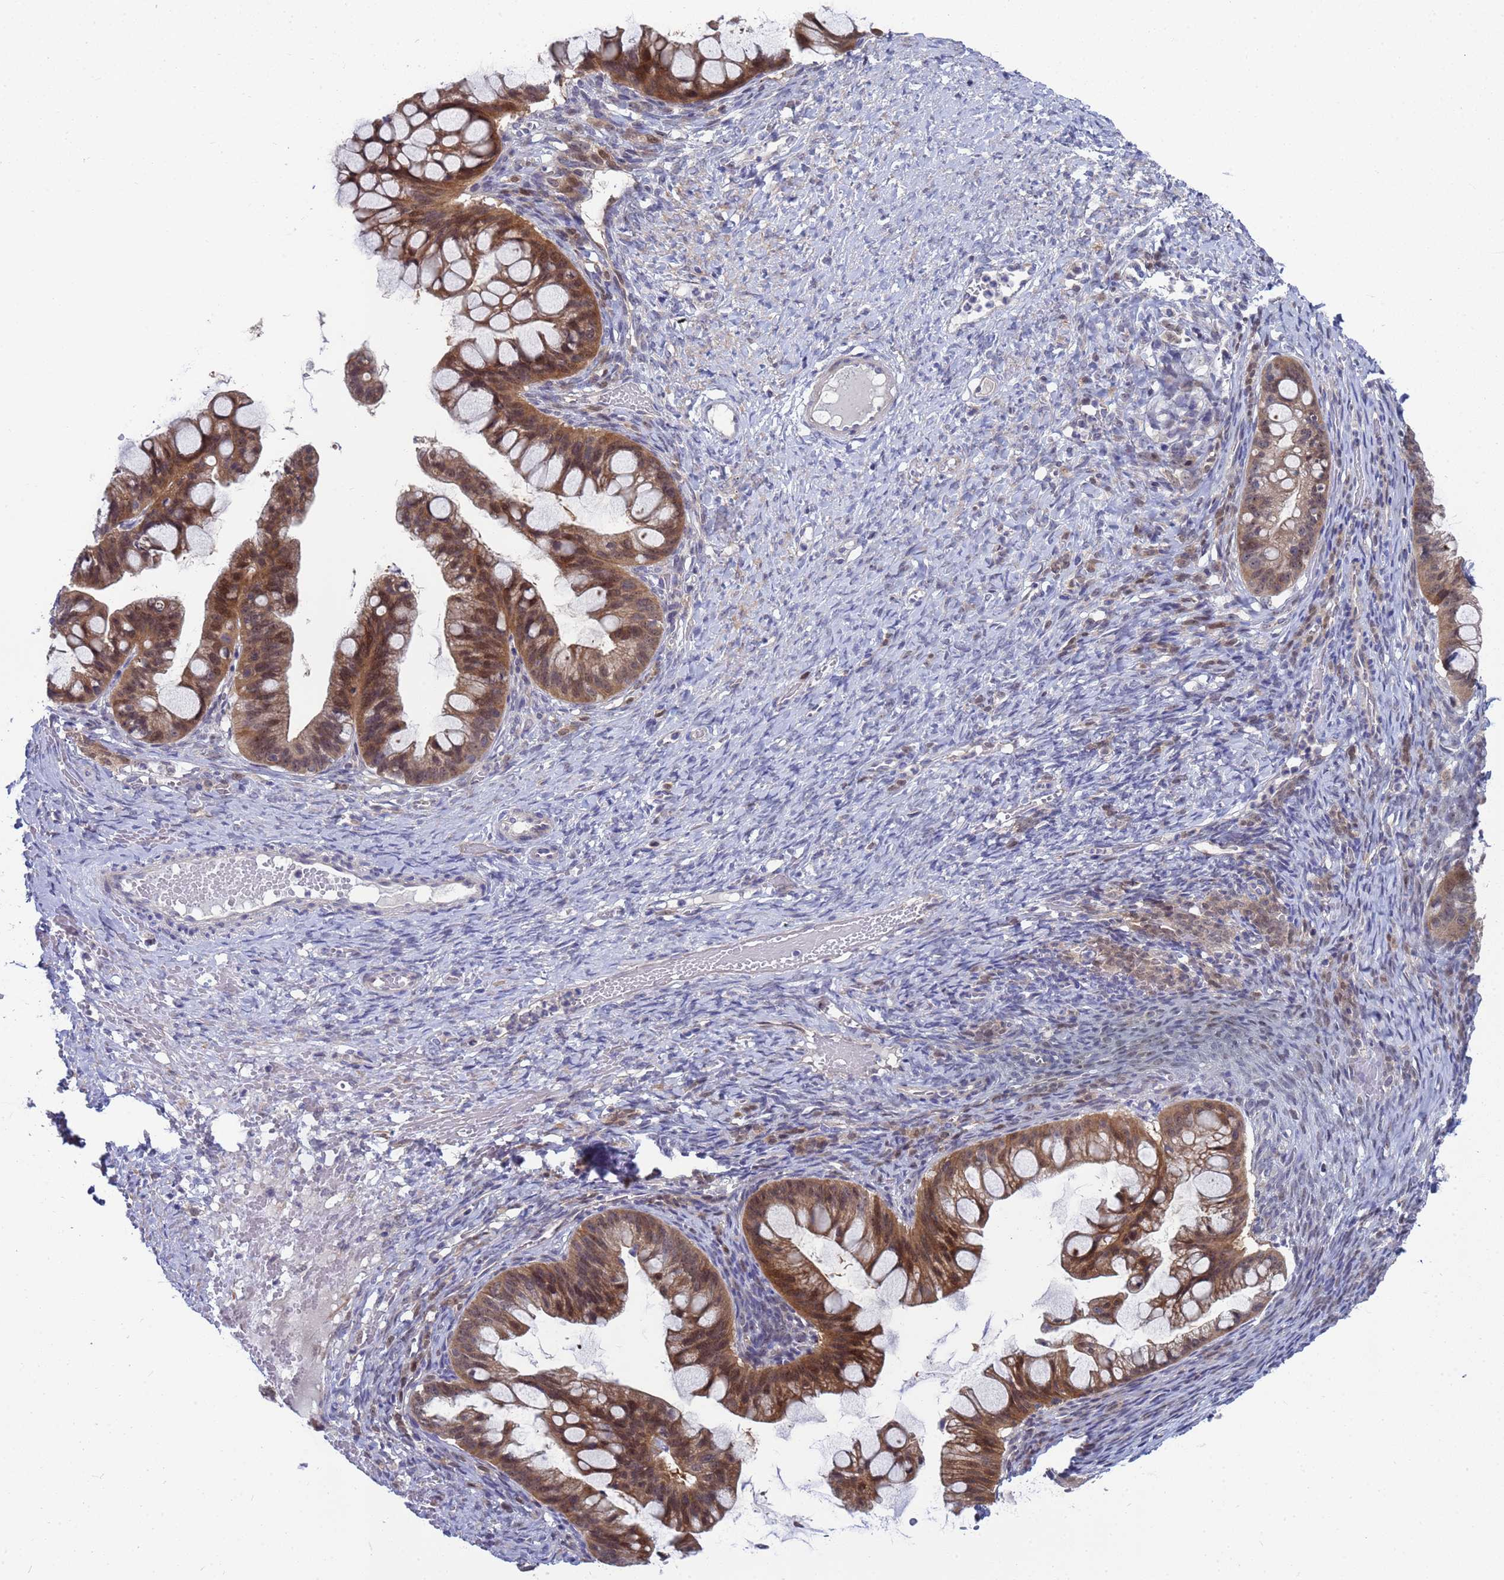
{"staining": {"intensity": "moderate", "quantity": ">75%", "location": "cytoplasmic/membranous,nuclear"}, "tissue": "ovarian cancer", "cell_type": "Tumor cells", "image_type": "cancer", "snomed": [{"axis": "morphology", "description": "Cystadenocarcinoma, mucinous, NOS"}, {"axis": "topography", "description": "Ovary"}], "caption": "Human ovarian cancer (mucinous cystadenocarcinoma) stained with a protein marker demonstrates moderate staining in tumor cells.", "gene": "ENOSF1", "patient": {"sex": "female", "age": 73}}